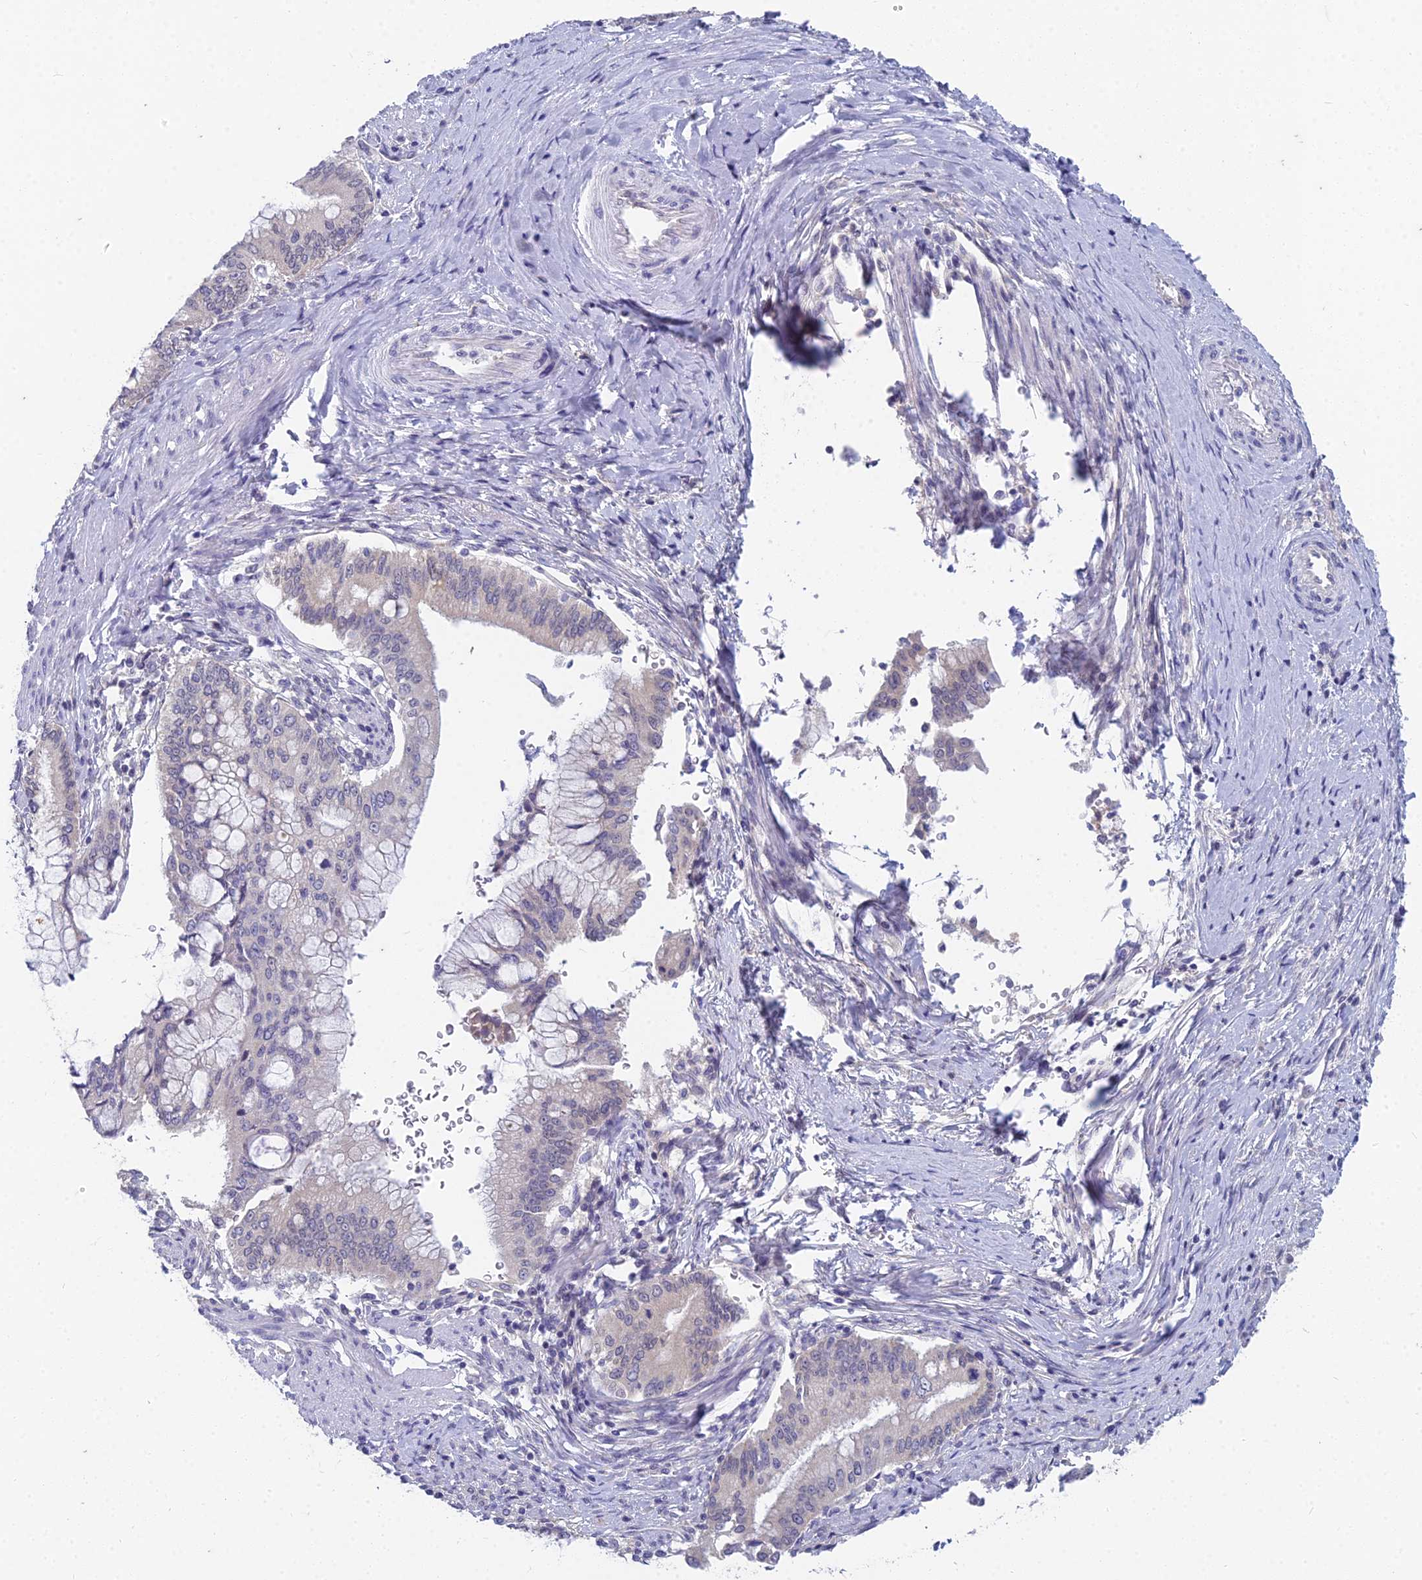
{"staining": {"intensity": "negative", "quantity": "none", "location": "none"}, "tissue": "pancreatic cancer", "cell_type": "Tumor cells", "image_type": "cancer", "snomed": [{"axis": "morphology", "description": "Adenocarcinoma, NOS"}, {"axis": "topography", "description": "Pancreas"}], "caption": "IHC micrograph of adenocarcinoma (pancreatic) stained for a protein (brown), which reveals no positivity in tumor cells. (DAB (3,3'-diaminobenzidine) IHC visualized using brightfield microscopy, high magnification).", "gene": "EEF2KMT", "patient": {"sex": "male", "age": 46}}